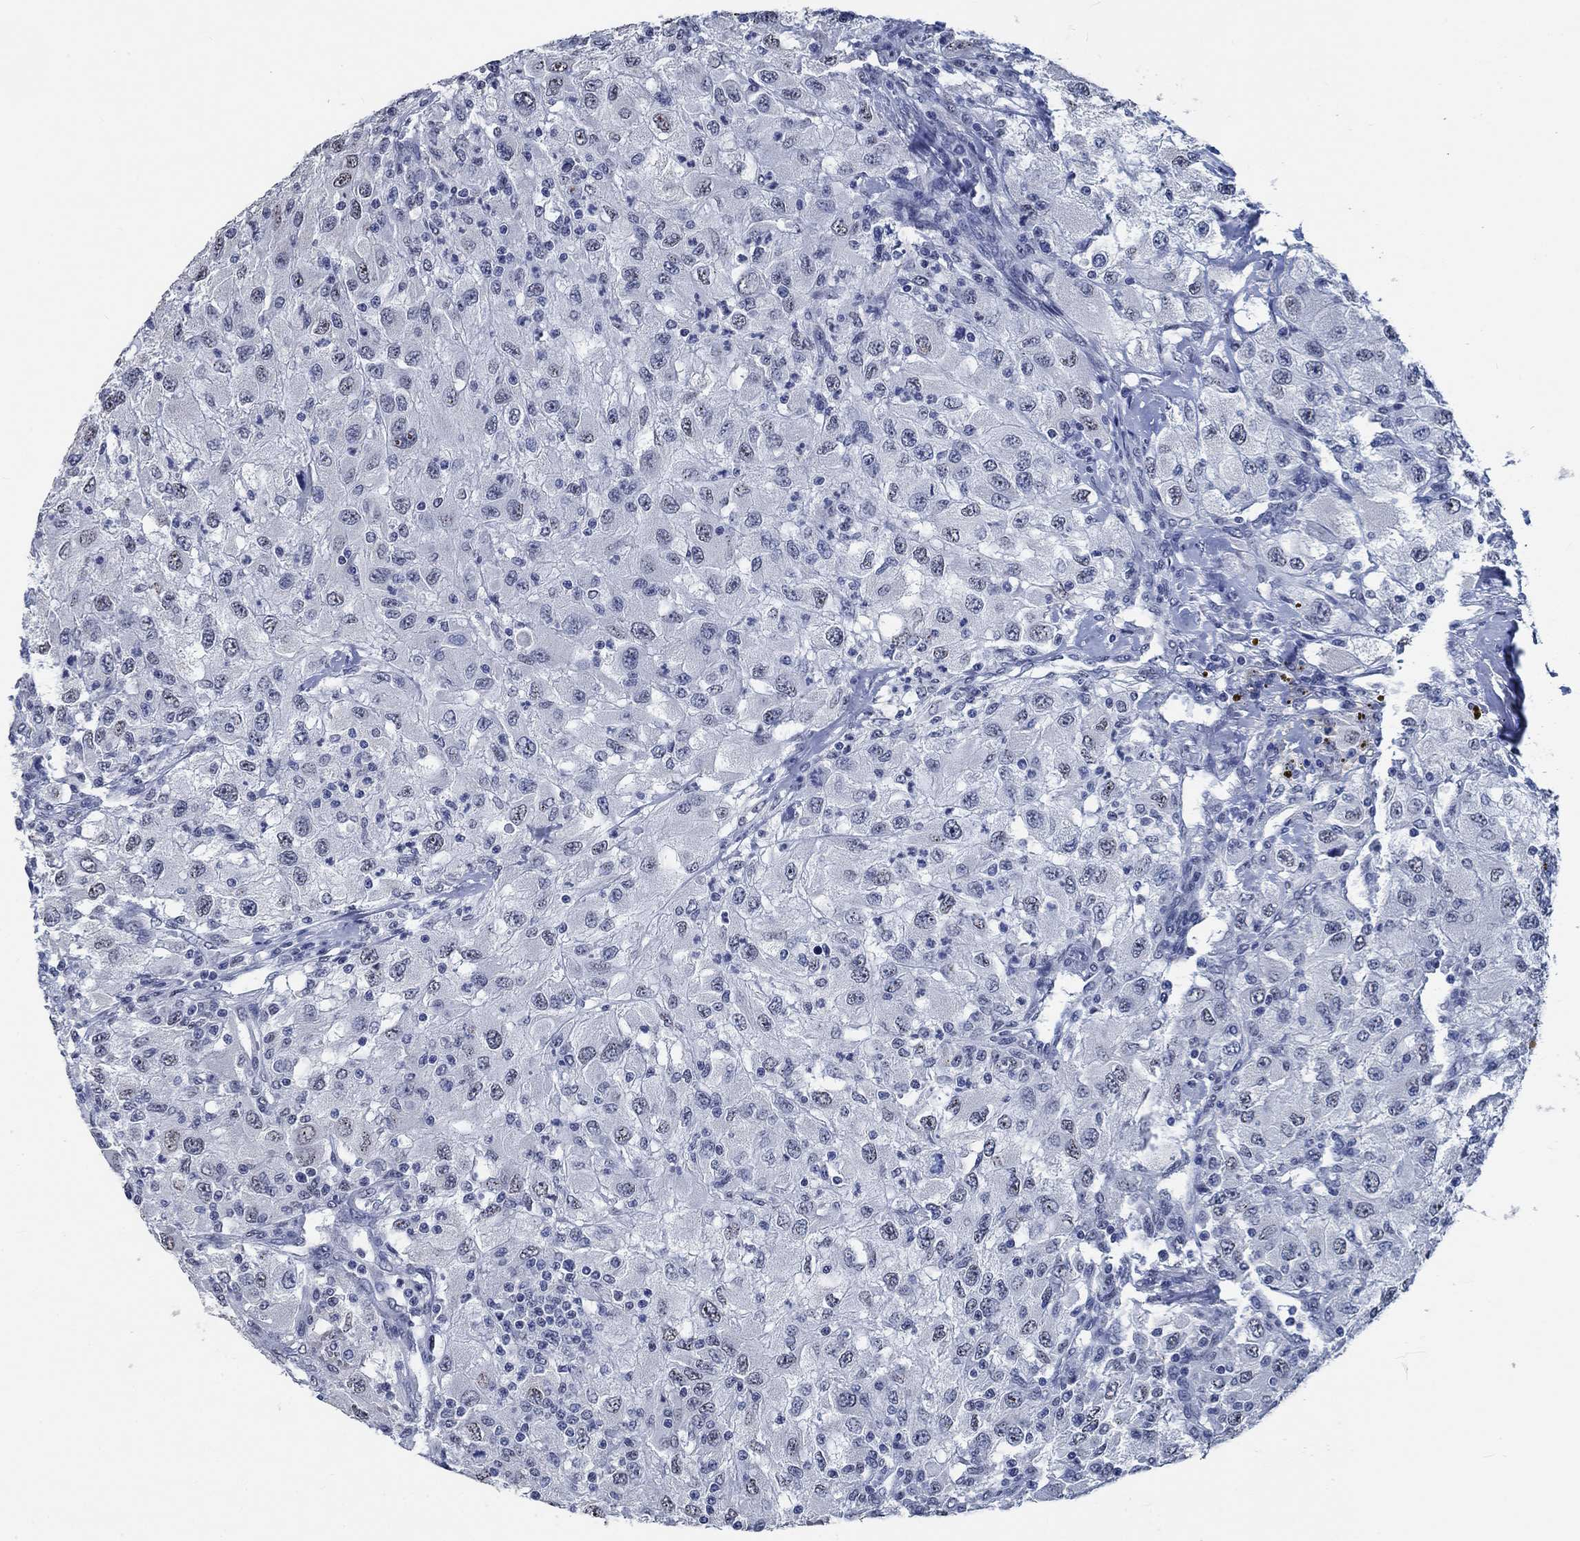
{"staining": {"intensity": "negative", "quantity": "none", "location": "none"}, "tissue": "renal cancer", "cell_type": "Tumor cells", "image_type": "cancer", "snomed": [{"axis": "morphology", "description": "Adenocarcinoma, NOS"}, {"axis": "topography", "description": "Kidney"}], "caption": "Human renal adenocarcinoma stained for a protein using IHC demonstrates no positivity in tumor cells.", "gene": "OBSCN", "patient": {"sex": "female", "age": 67}}